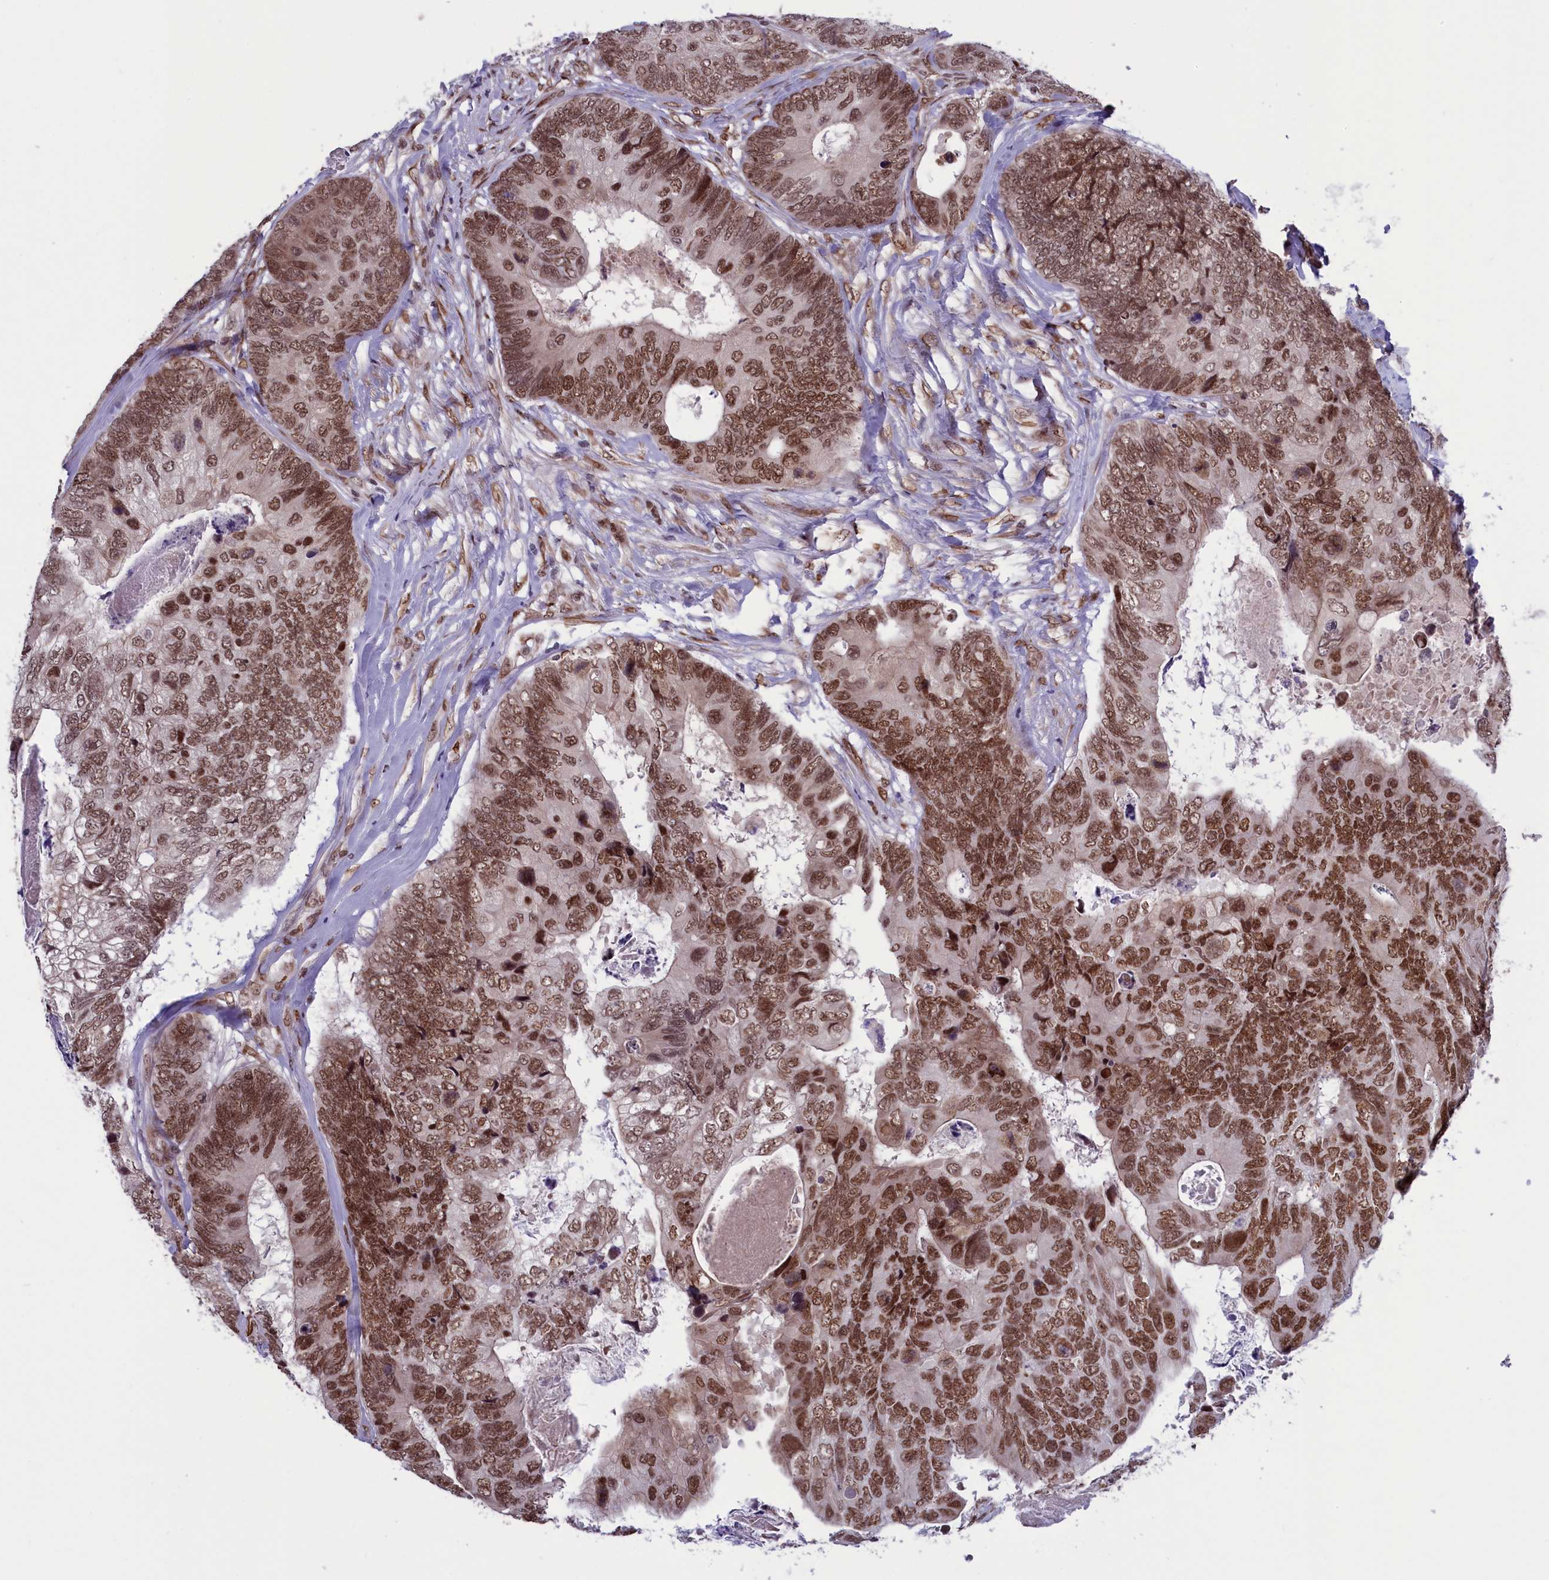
{"staining": {"intensity": "moderate", "quantity": ">75%", "location": "nuclear"}, "tissue": "colorectal cancer", "cell_type": "Tumor cells", "image_type": "cancer", "snomed": [{"axis": "morphology", "description": "Adenocarcinoma, NOS"}, {"axis": "topography", "description": "Colon"}], "caption": "Protein expression analysis of human colorectal cancer reveals moderate nuclear expression in approximately >75% of tumor cells. Using DAB (brown) and hematoxylin (blue) stains, captured at high magnification using brightfield microscopy.", "gene": "MPHOSPH8", "patient": {"sex": "female", "age": 67}}